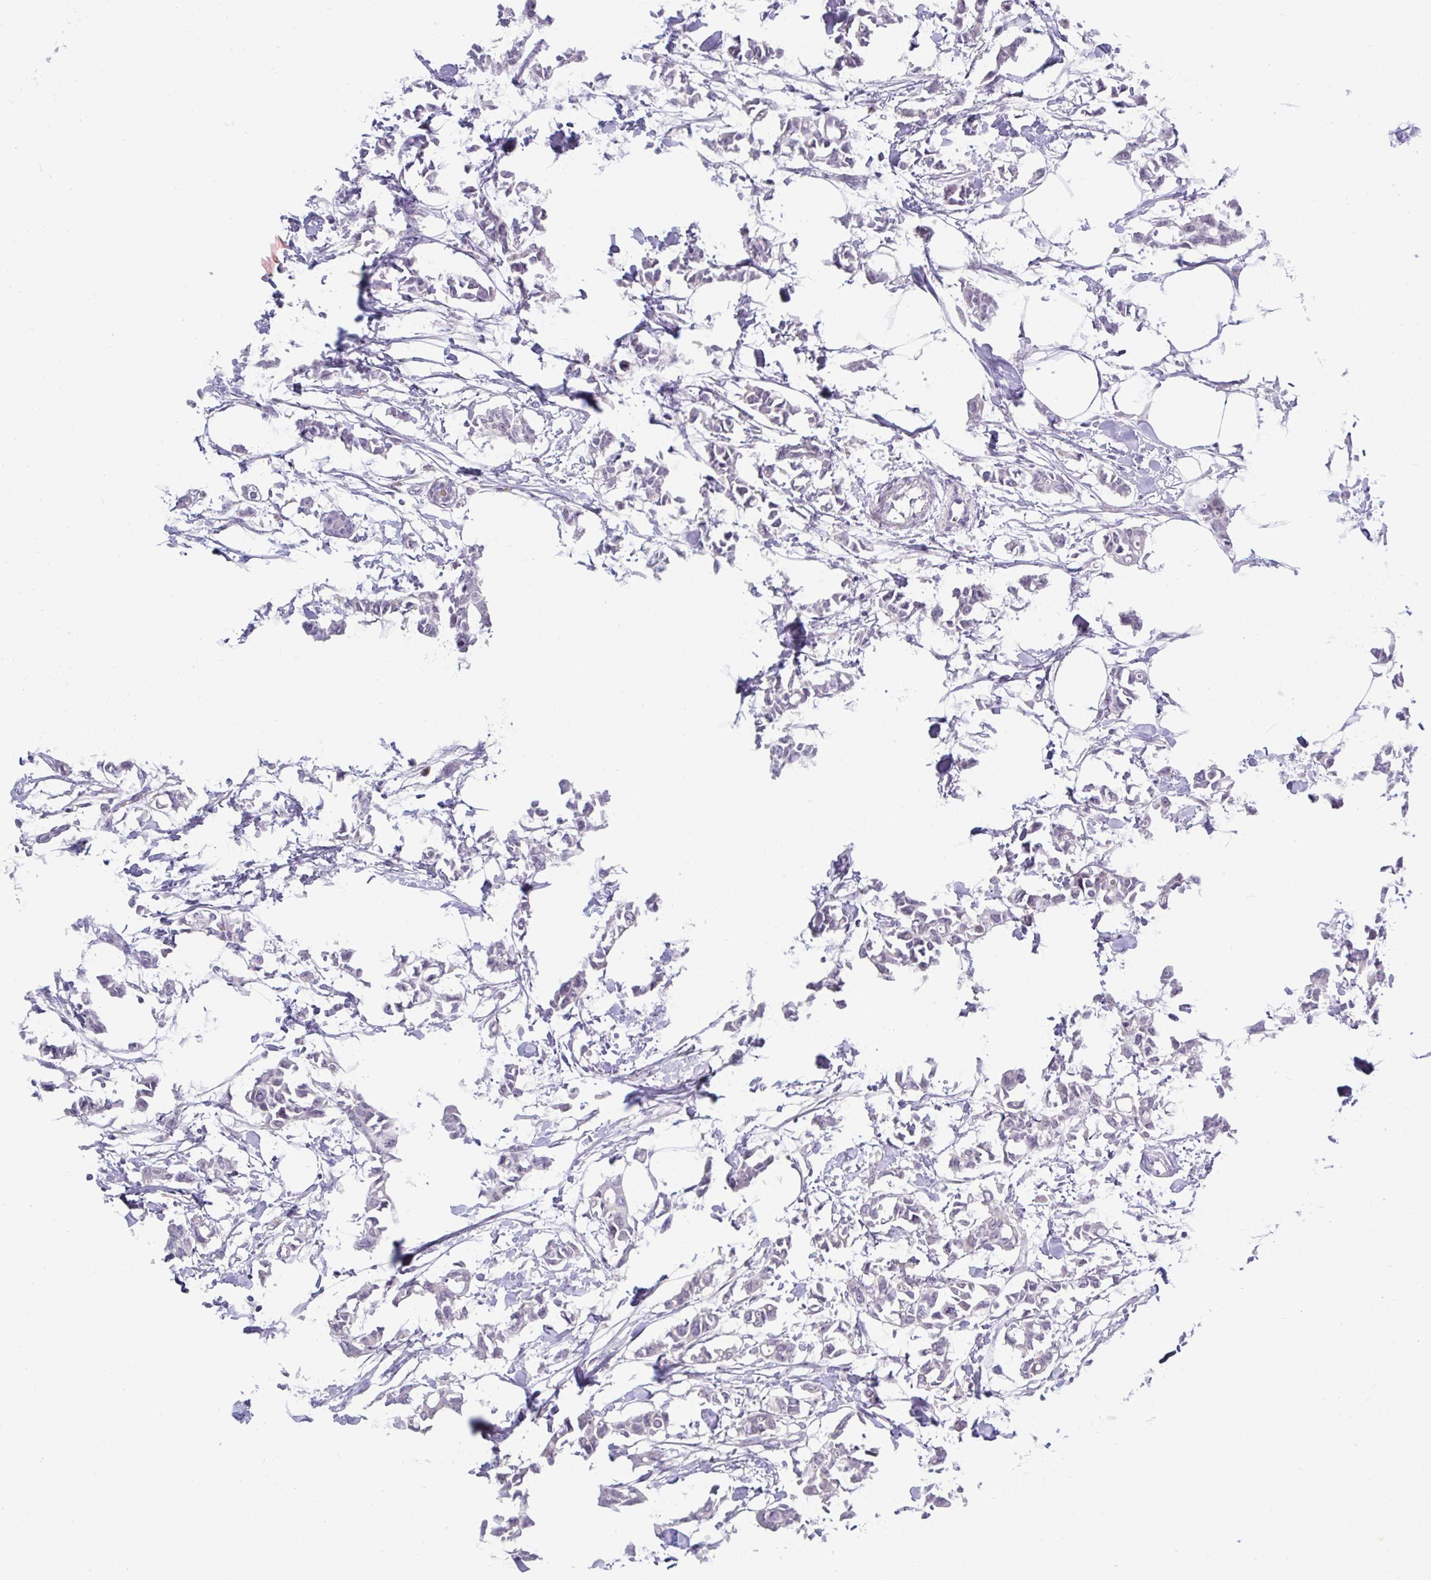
{"staining": {"intensity": "negative", "quantity": "none", "location": "none"}, "tissue": "breast cancer", "cell_type": "Tumor cells", "image_type": "cancer", "snomed": [{"axis": "morphology", "description": "Duct carcinoma"}, {"axis": "topography", "description": "Breast"}], "caption": "The IHC micrograph has no significant positivity in tumor cells of infiltrating ductal carcinoma (breast) tissue.", "gene": "INTS5", "patient": {"sex": "female", "age": 41}}